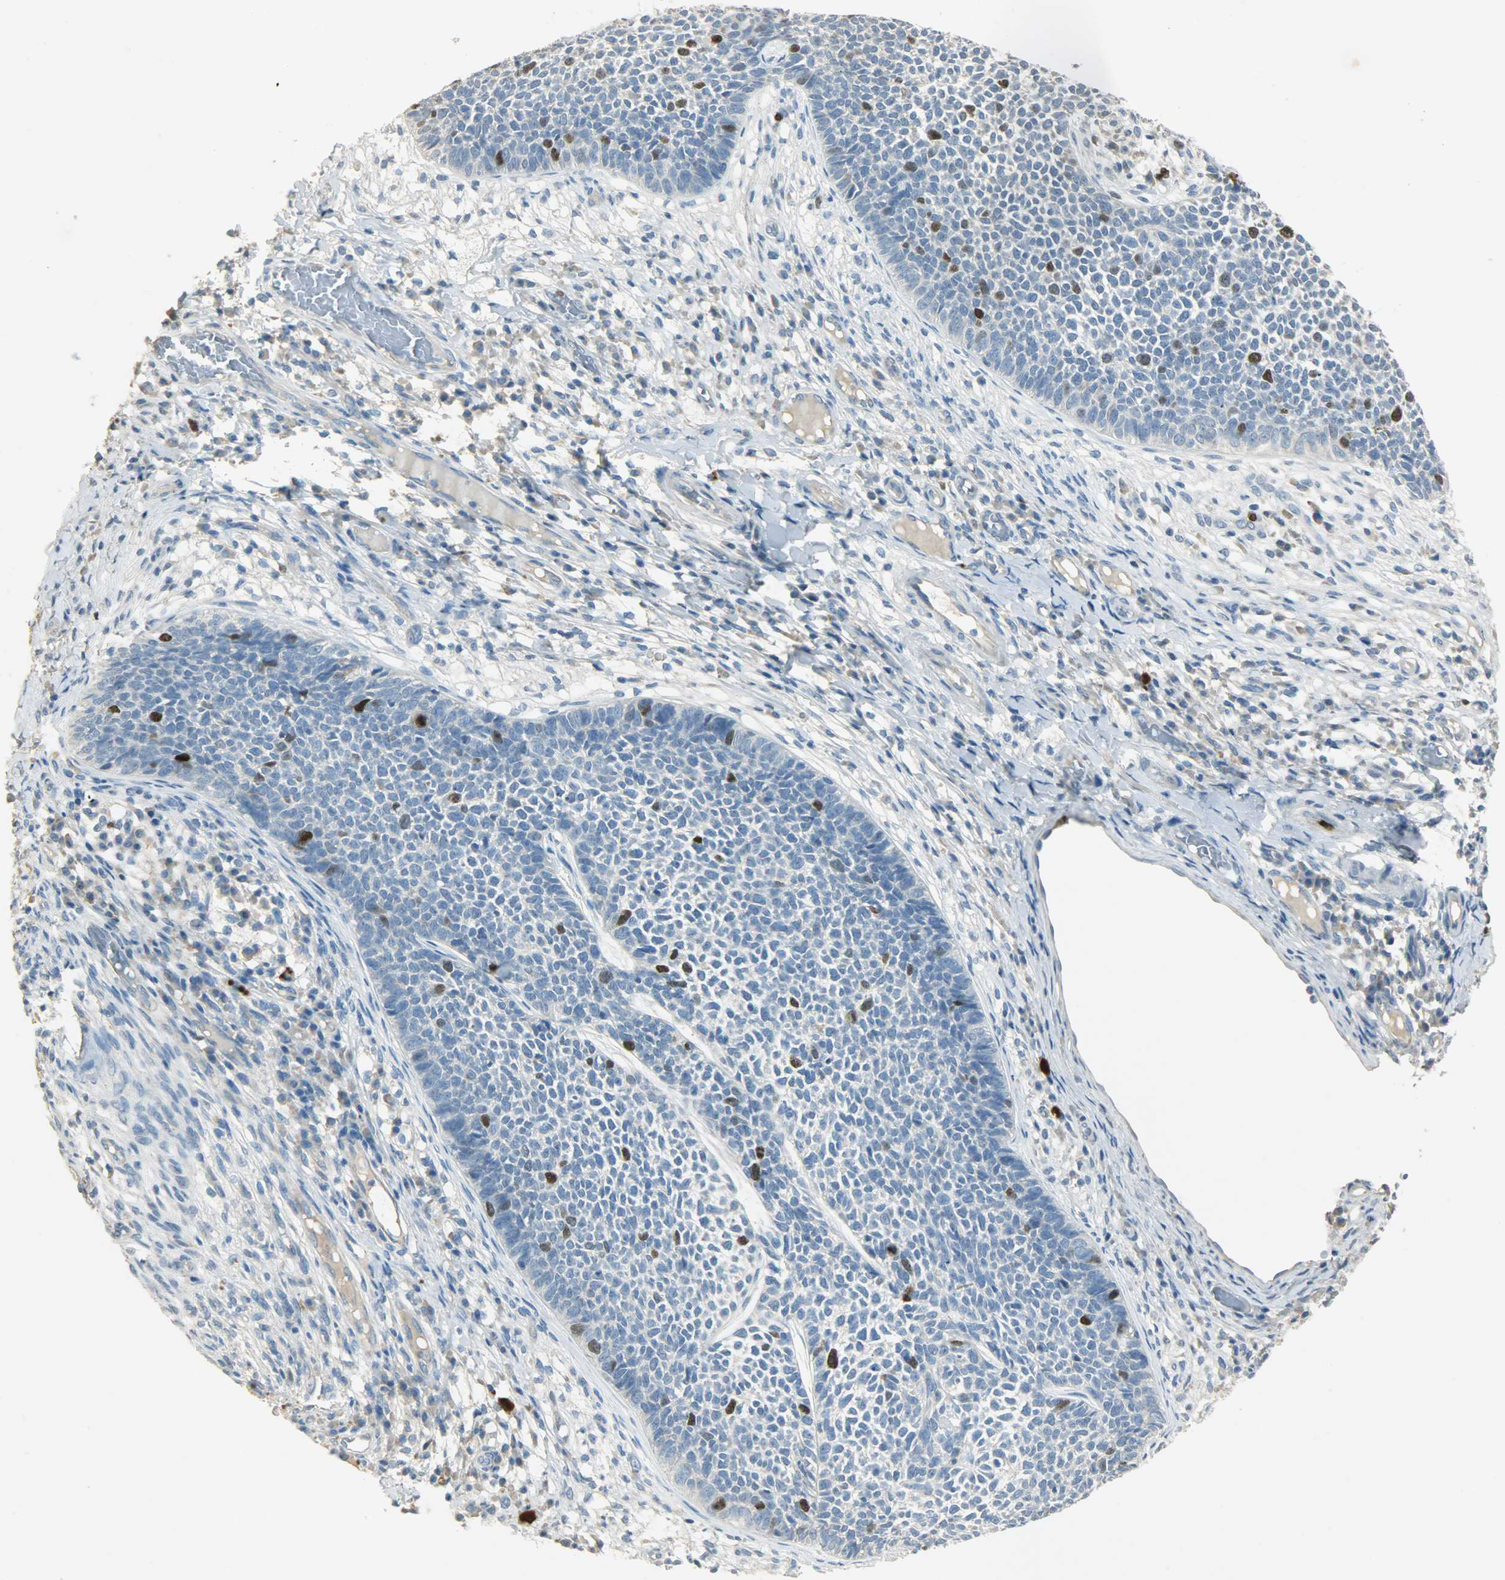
{"staining": {"intensity": "strong", "quantity": "<25%", "location": "nuclear"}, "tissue": "skin cancer", "cell_type": "Tumor cells", "image_type": "cancer", "snomed": [{"axis": "morphology", "description": "Basal cell carcinoma"}, {"axis": "topography", "description": "Skin"}], "caption": "Immunohistochemistry histopathology image of neoplastic tissue: human basal cell carcinoma (skin) stained using IHC reveals medium levels of strong protein expression localized specifically in the nuclear of tumor cells, appearing as a nuclear brown color.", "gene": "TPX2", "patient": {"sex": "female", "age": 84}}